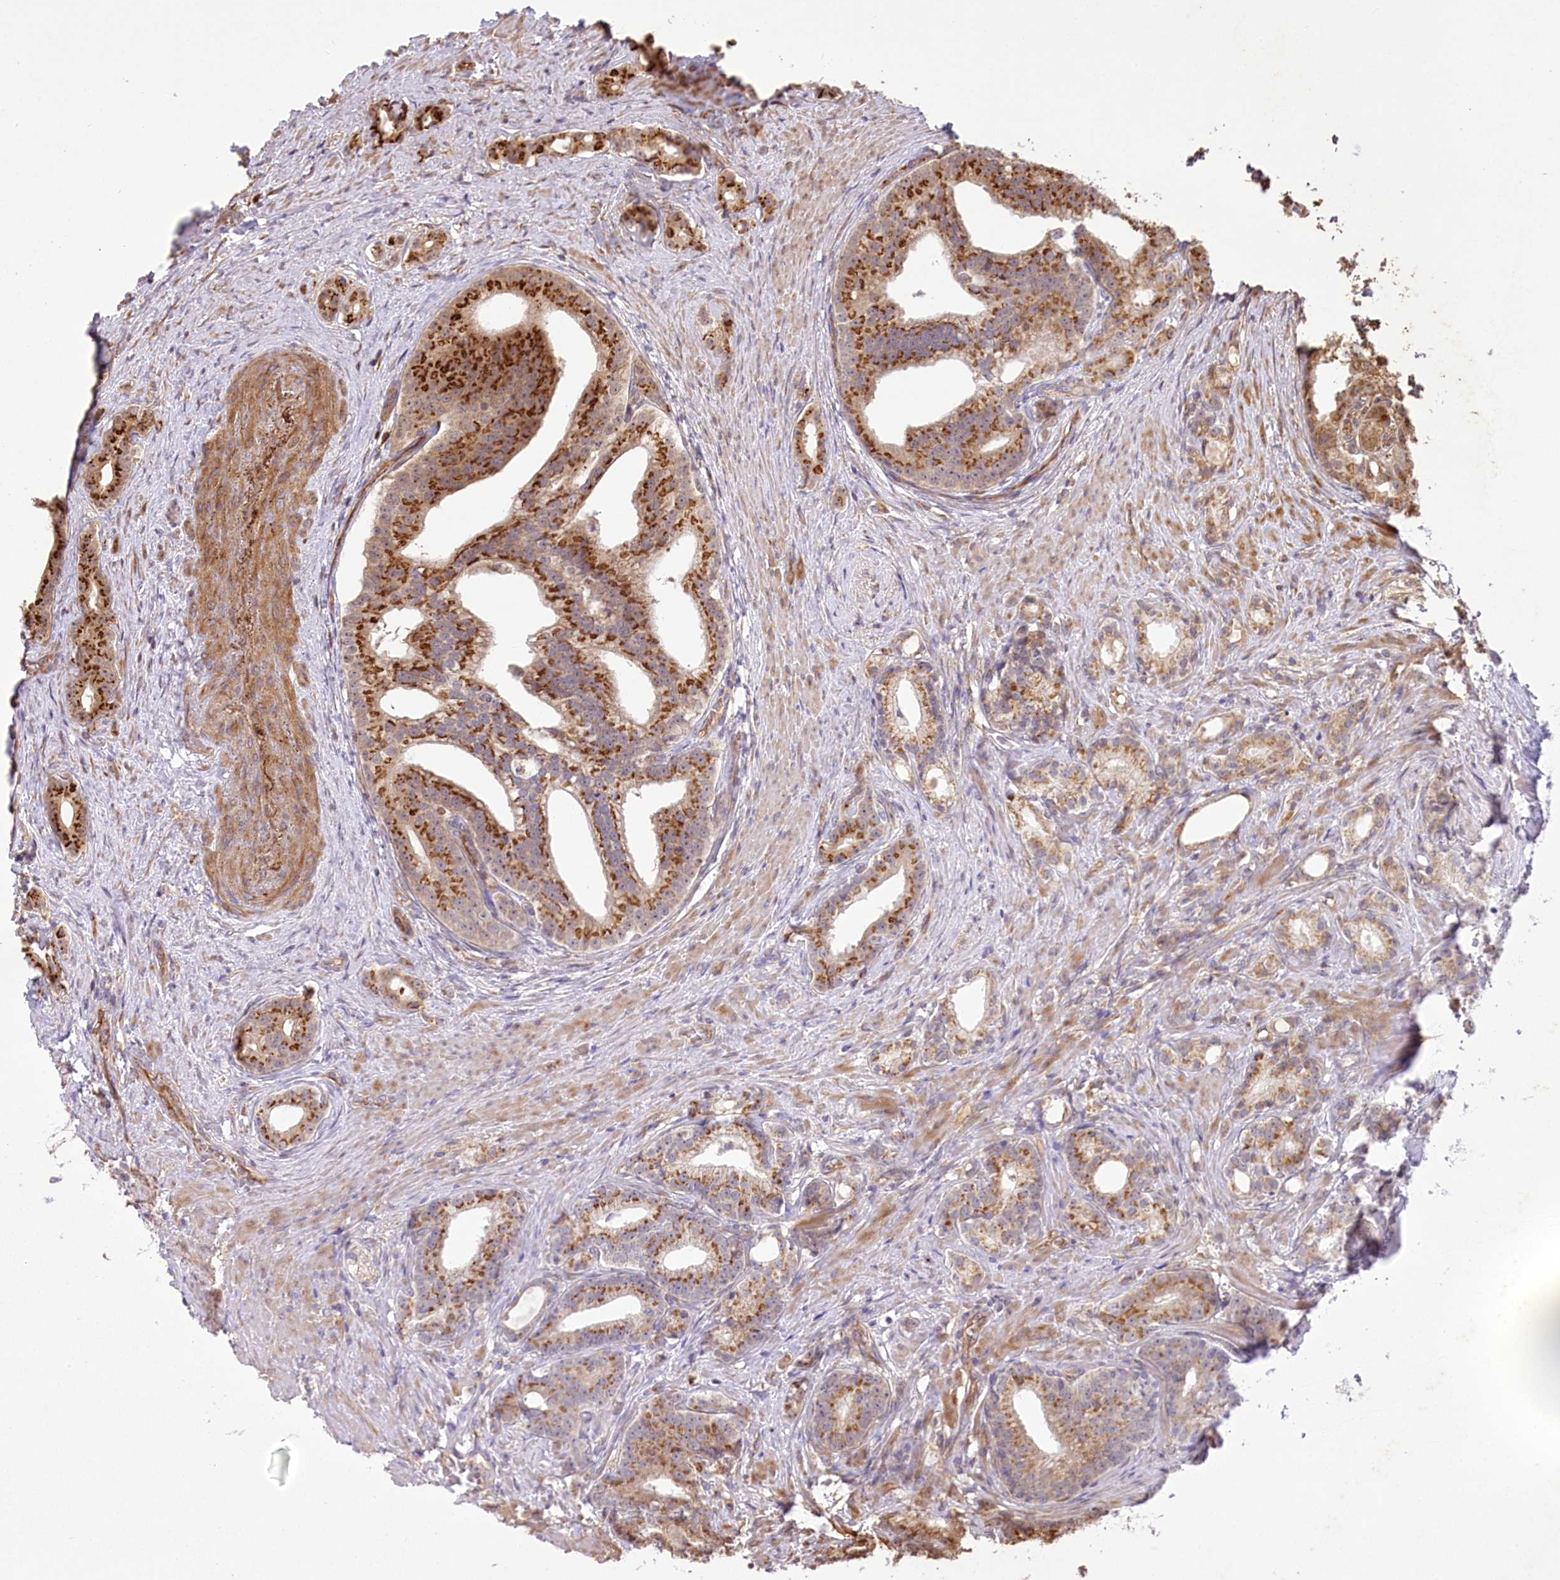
{"staining": {"intensity": "strong", "quantity": ">75%", "location": "cytoplasmic/membranous"}, "tissue": "prostate cancer", "cell_type": "Tumor cells", "image_type": "cancer", "snomed": [{"axis": "morphology", "description": "Adenocarcinoma, Low grade"}, {"axis": "topography", "description": "Prostate"}], "caption": "Prostate low-grade adenocarcinoma tissue displays strong cytoplasmic/membranous positivity in approximately >75% of tumor cells, visualized by immunohistochemistry. (DAB = brown stain, brightfield microscopy at high magnification).", "gene": "CARD19", "patient": {"sex": "male", "age": 71}}